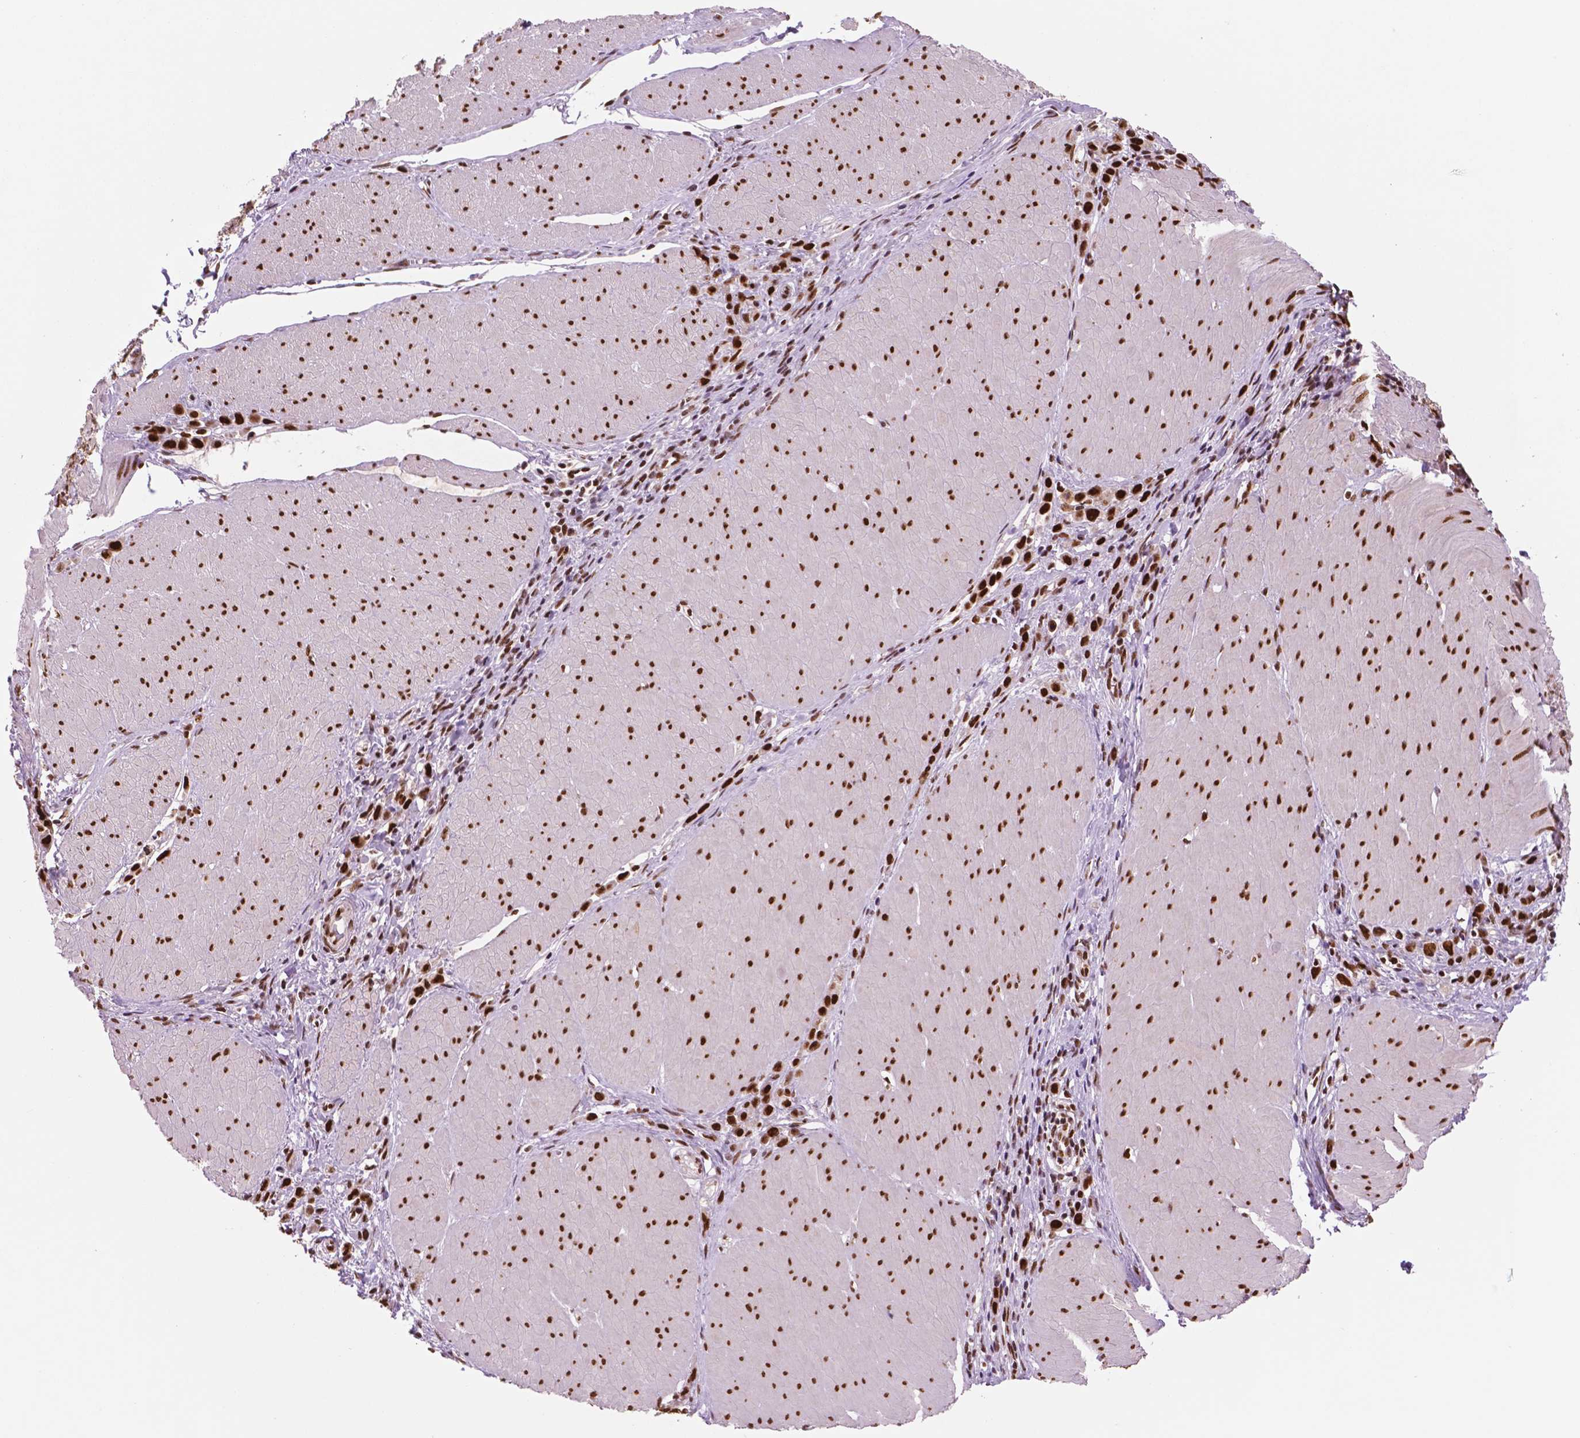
{"staining": {"intensity": "strong", "quantity": ">75%", "location": "nuclear"}, "tissue": "stomach cancer", "cell_type": "Tumor cells", "image_type": "cancer", "snomed": [{"axis": "morphology", "description": "Adenocarcinoma, NOS"}, {"axis": "topography", "description": "Stomach"}], "caption": "A micrograph of stomach cancer (adenocarcinoma) stained for a protein shows strong nuclear brown staining in tumor cells.", "gene": "MLH1", "patient": {"sex": "male", "age": 47}}